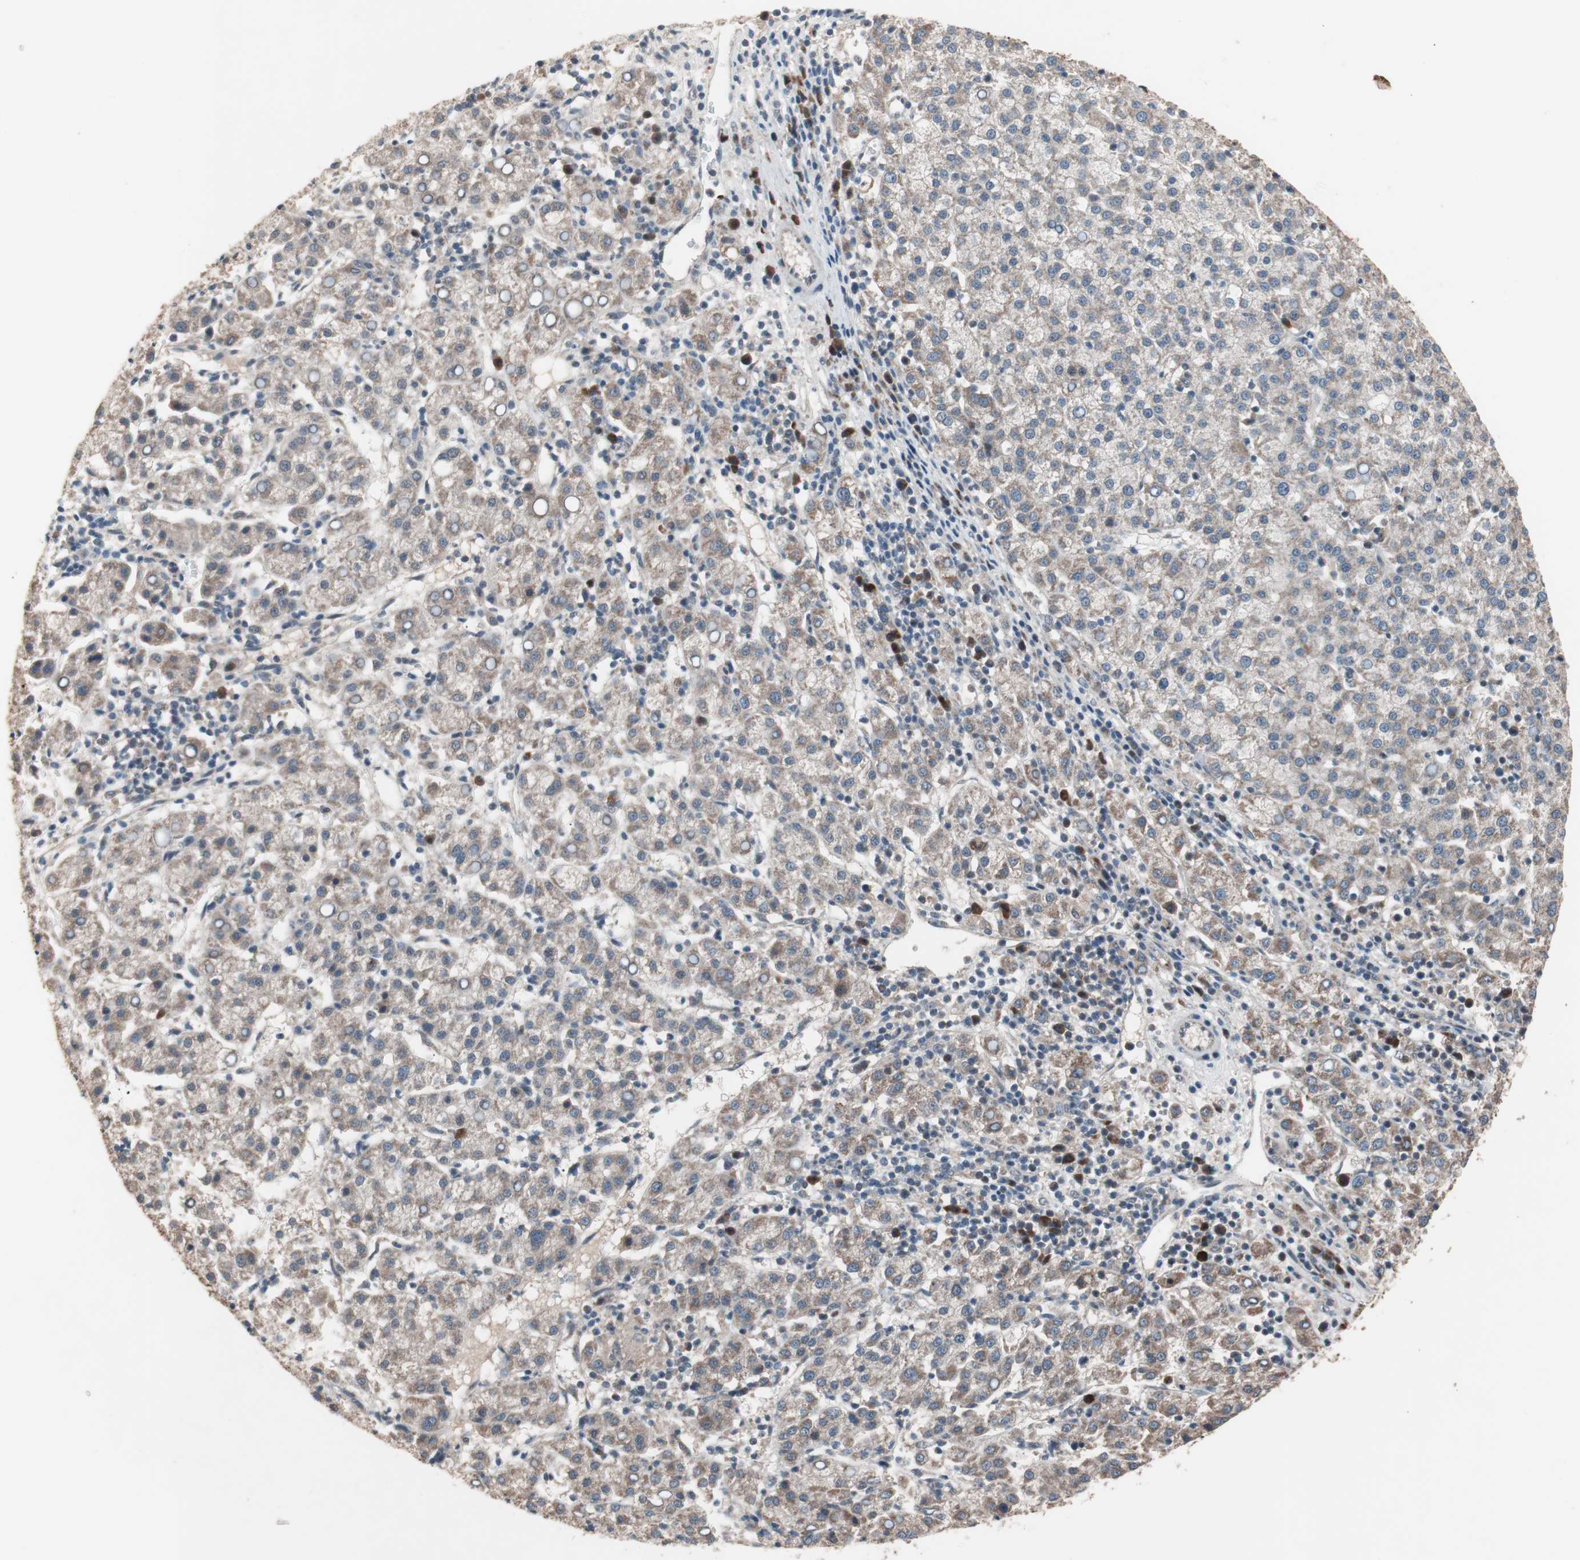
{"staining": {"intensity": "weak", "quantity": ">75%", "location": "cytoplasmic/membranous"}, "tissue": "liver cancer", "cell_type": "Tumor cells", "image_type": "cancer", "snomed": [{"axis": "morphology", "description": "Carcinoma, Hepatocellular, NOS"}, {"axis": "topography", "description": "Liver"}], "caption": "This histopathology image displays immunohistochemistry staining of human hepatocellular carcinoma (liver), with low weak cytoplasmic/membranous expression in about >75% of tumor cells.", "gene": "PITRM1", "patient": {"sex": "female", "age": 58}}